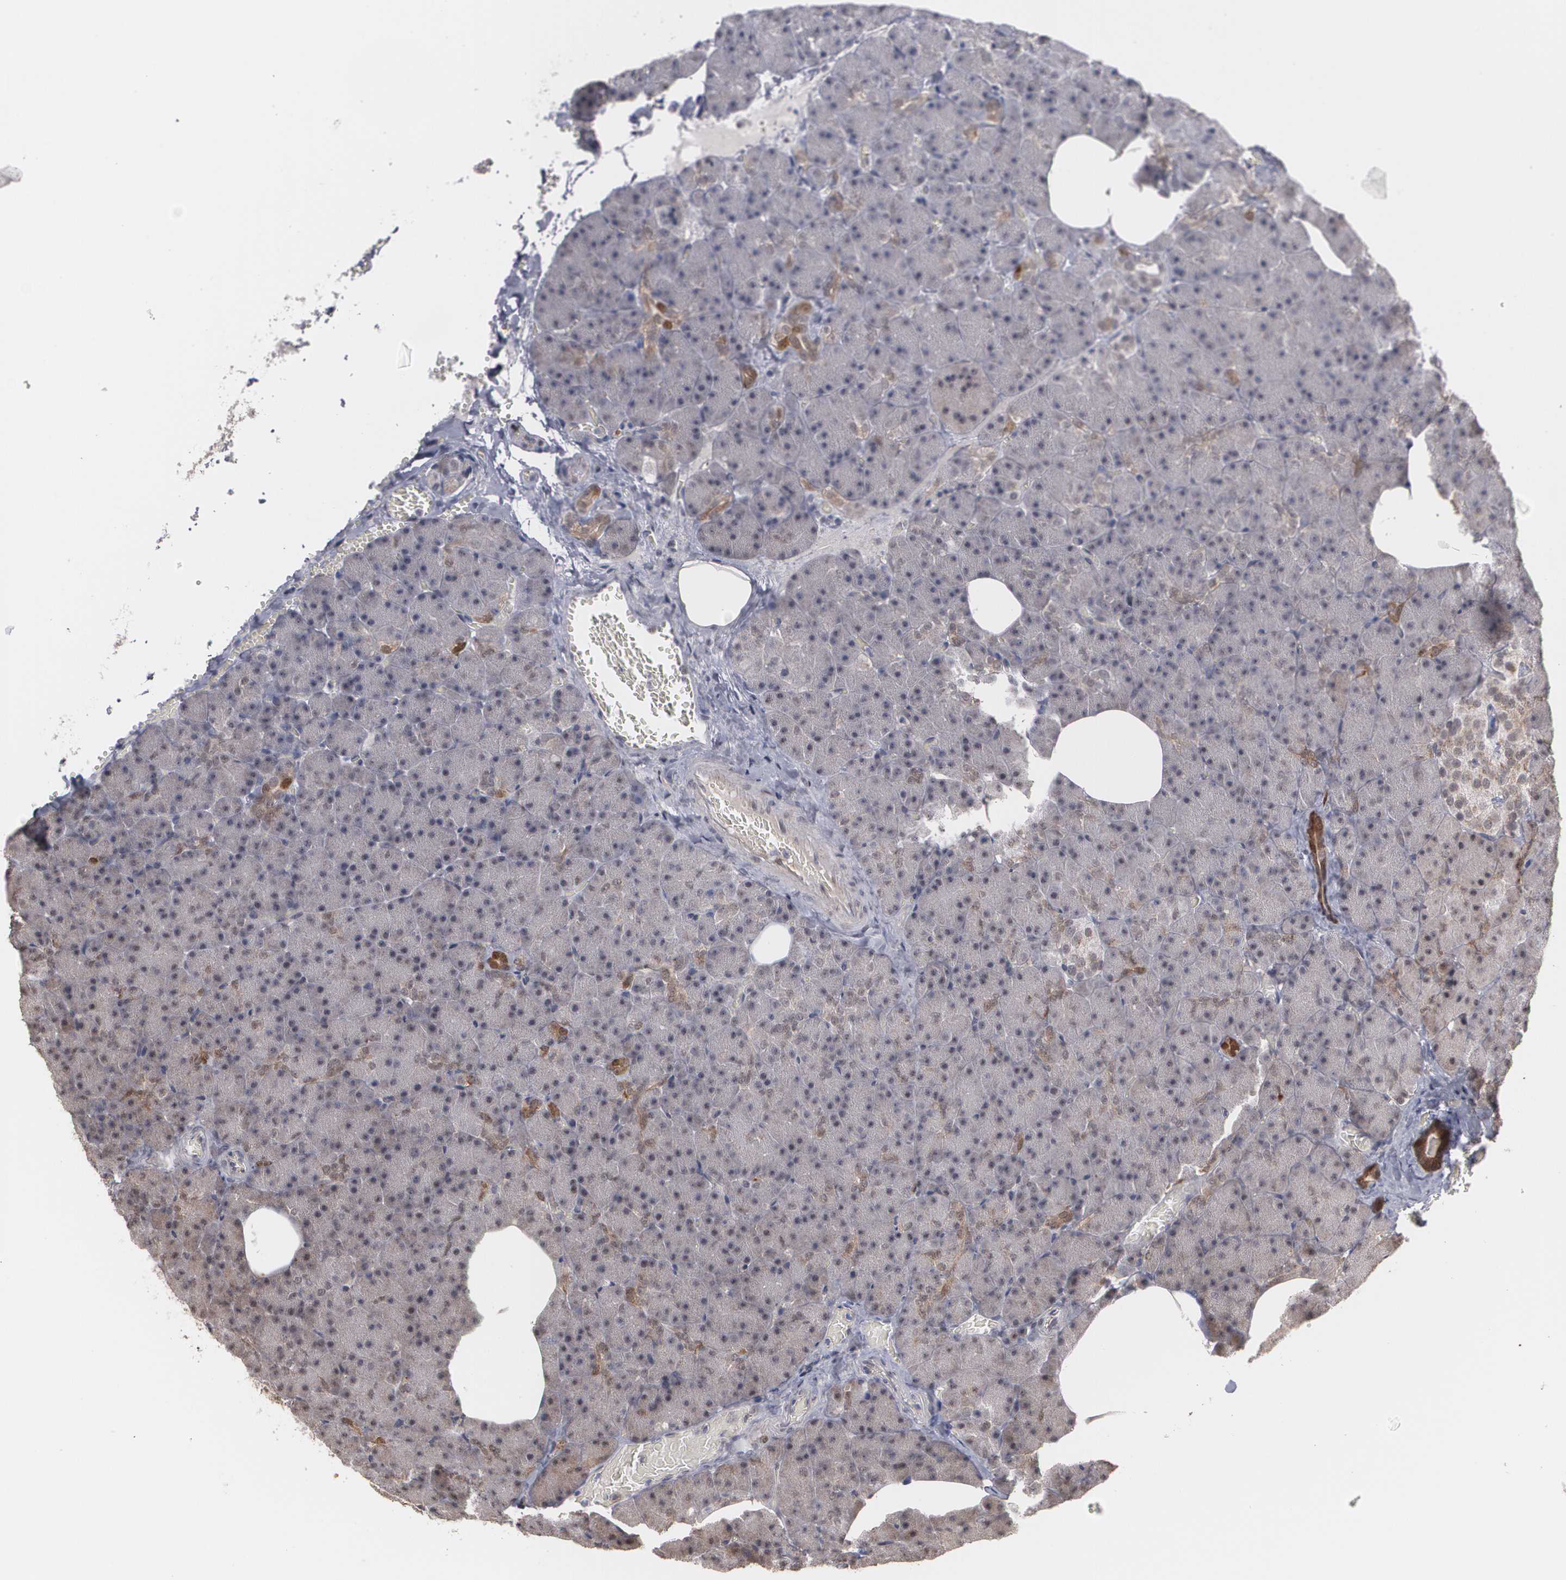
{"staining": {"intensity": "weak", "quantity": "25%-75%", "location": "cytoplasmic/membranous,nuclear"}, "tissue": "carcinoid", "cell_type": "Tumor cells", "image_type": "cancer", "snomed": [{"axis": "morphology", "description": "Normal tissue, NOS"}, {"axis": "morphology", "description": "Carcinoid, malignant, NOS"}, {"axis": "topography", "description": "Pancreas"}], "caption": "The immunohistochemical stain labels weak cytoplasmic/membranous and nuclear staining in tumor cells of carcinoid tissue.", "gene": "ZNF75A", "patient": {"sex": "female", "age": 35}}